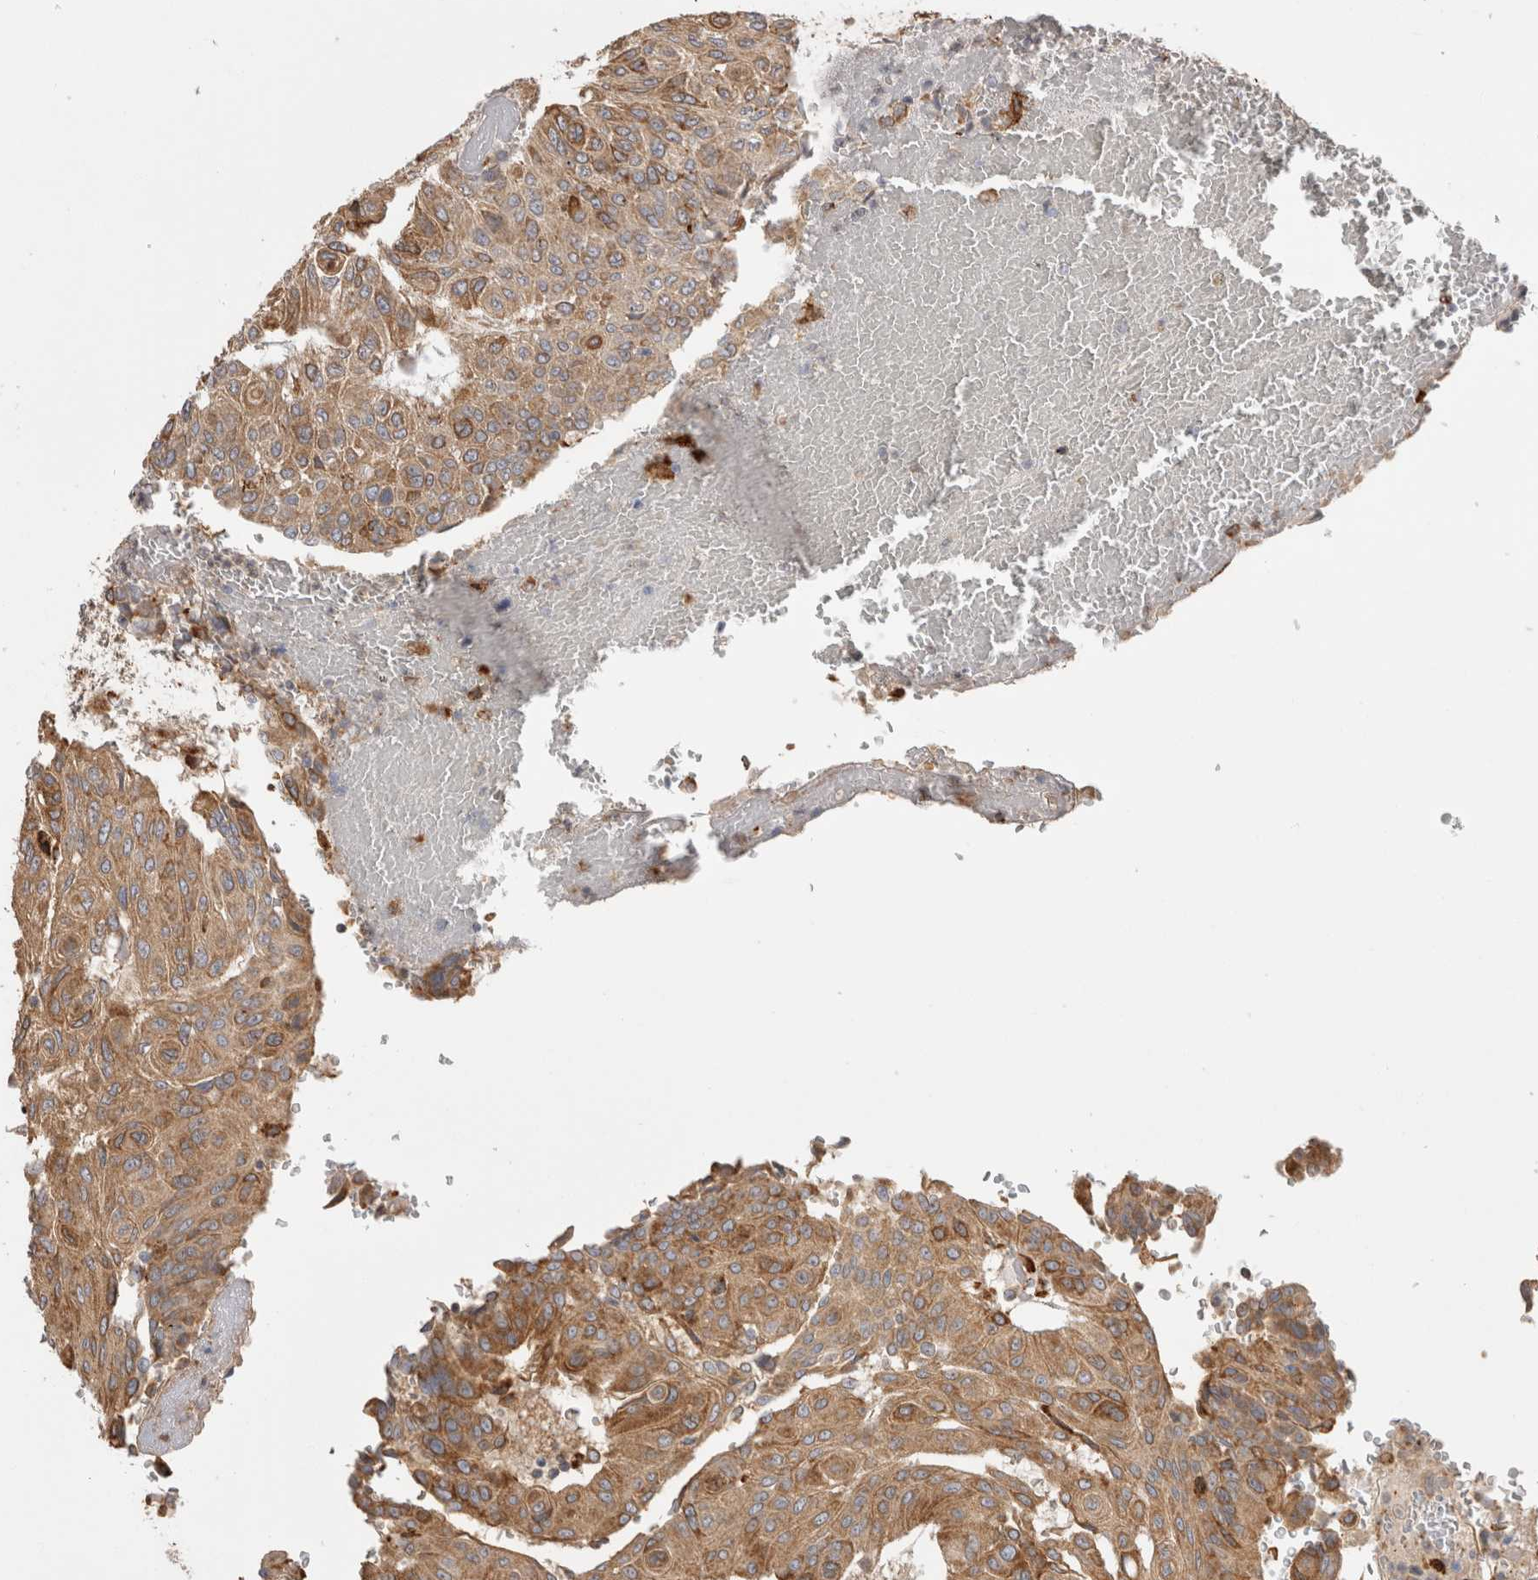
{"staining": {"intensity": "moderate", "quantity": ">75%", "location": "cytoplasmic/membranous"}, "tissue": "urothelial cancer", "cell_type": "Tumor cells", "image_type": "cancer", "snomed": [{"axis": "morphology", "description": "Urothelial carcinoma, High grade"}, {"axis": "topography", "description": "Urinary bladder"}], "caption": "Protein expression analysis of urothelial carcinoma (high-grade) demonstrates moderate cytoplasmic/membranous positivity in about >75% of tumor cells.", "gene": "LRPAP1", "patient": {"sex": "male", "age": 66}}